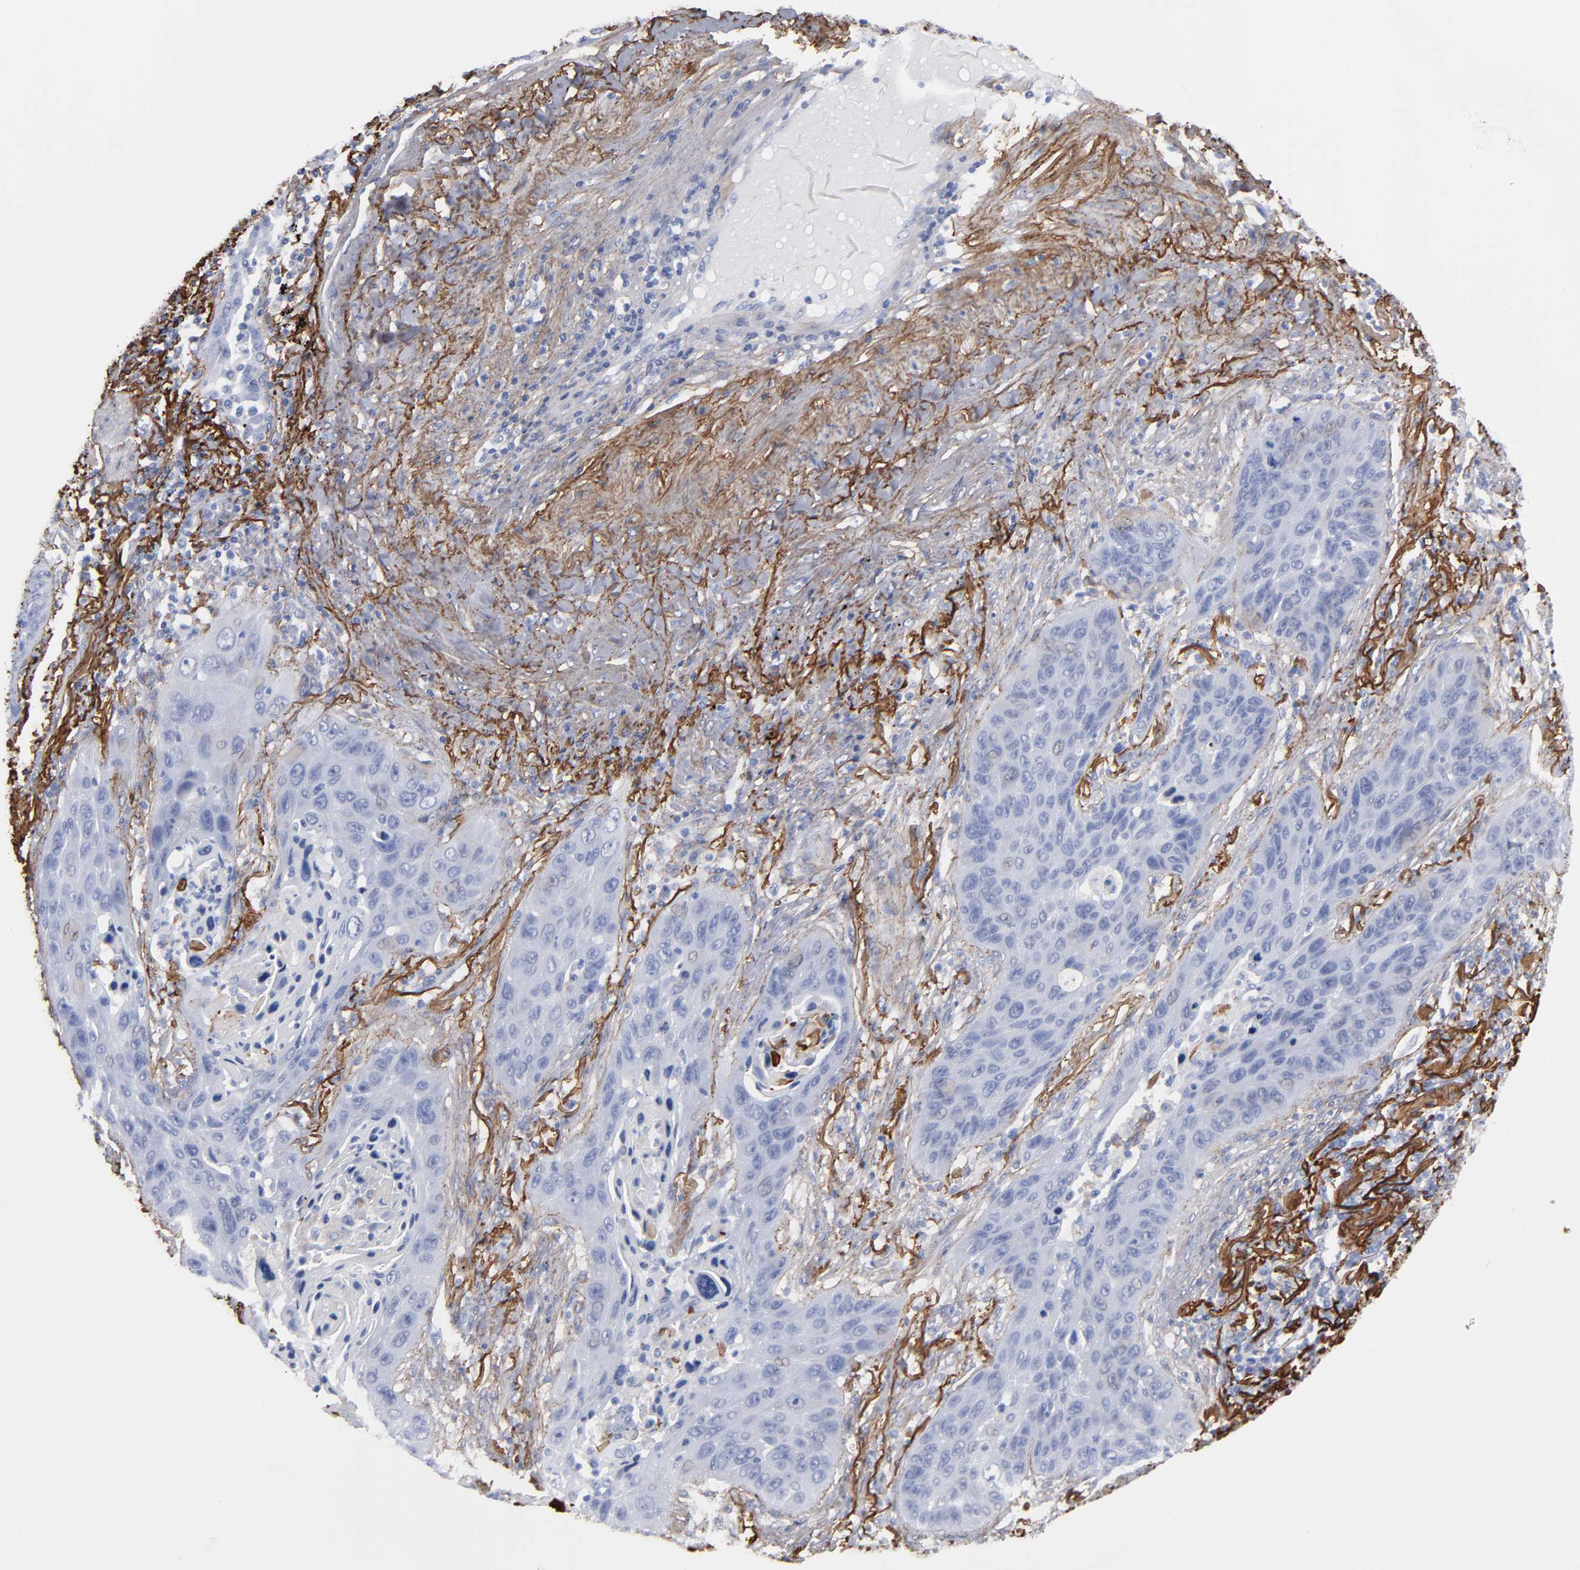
{"staining": {"intensity": "negative", "quantity": "none", "location": "none"}, "tissue": "lung cancer", "cell_type": "Tumor cells", "image_type": "cancer", "snomed": [{"axis": "morphology", "description": "Squamous cell carcinoma, NOS"}, {"axis": "topography", "description": "Lung"}], "caption": "Lung cancer (squamous cell carcinoma) was stained to show a protein in brown. There is no significant positivity in tumor cells. (Brightfield microscopy of DAB (3,3'-diaminobenzidine) immunohistochemistry (IHC) at high magnification).", "gene": "EMILIN1", "patient": {"sex": "female", "age": 67}}